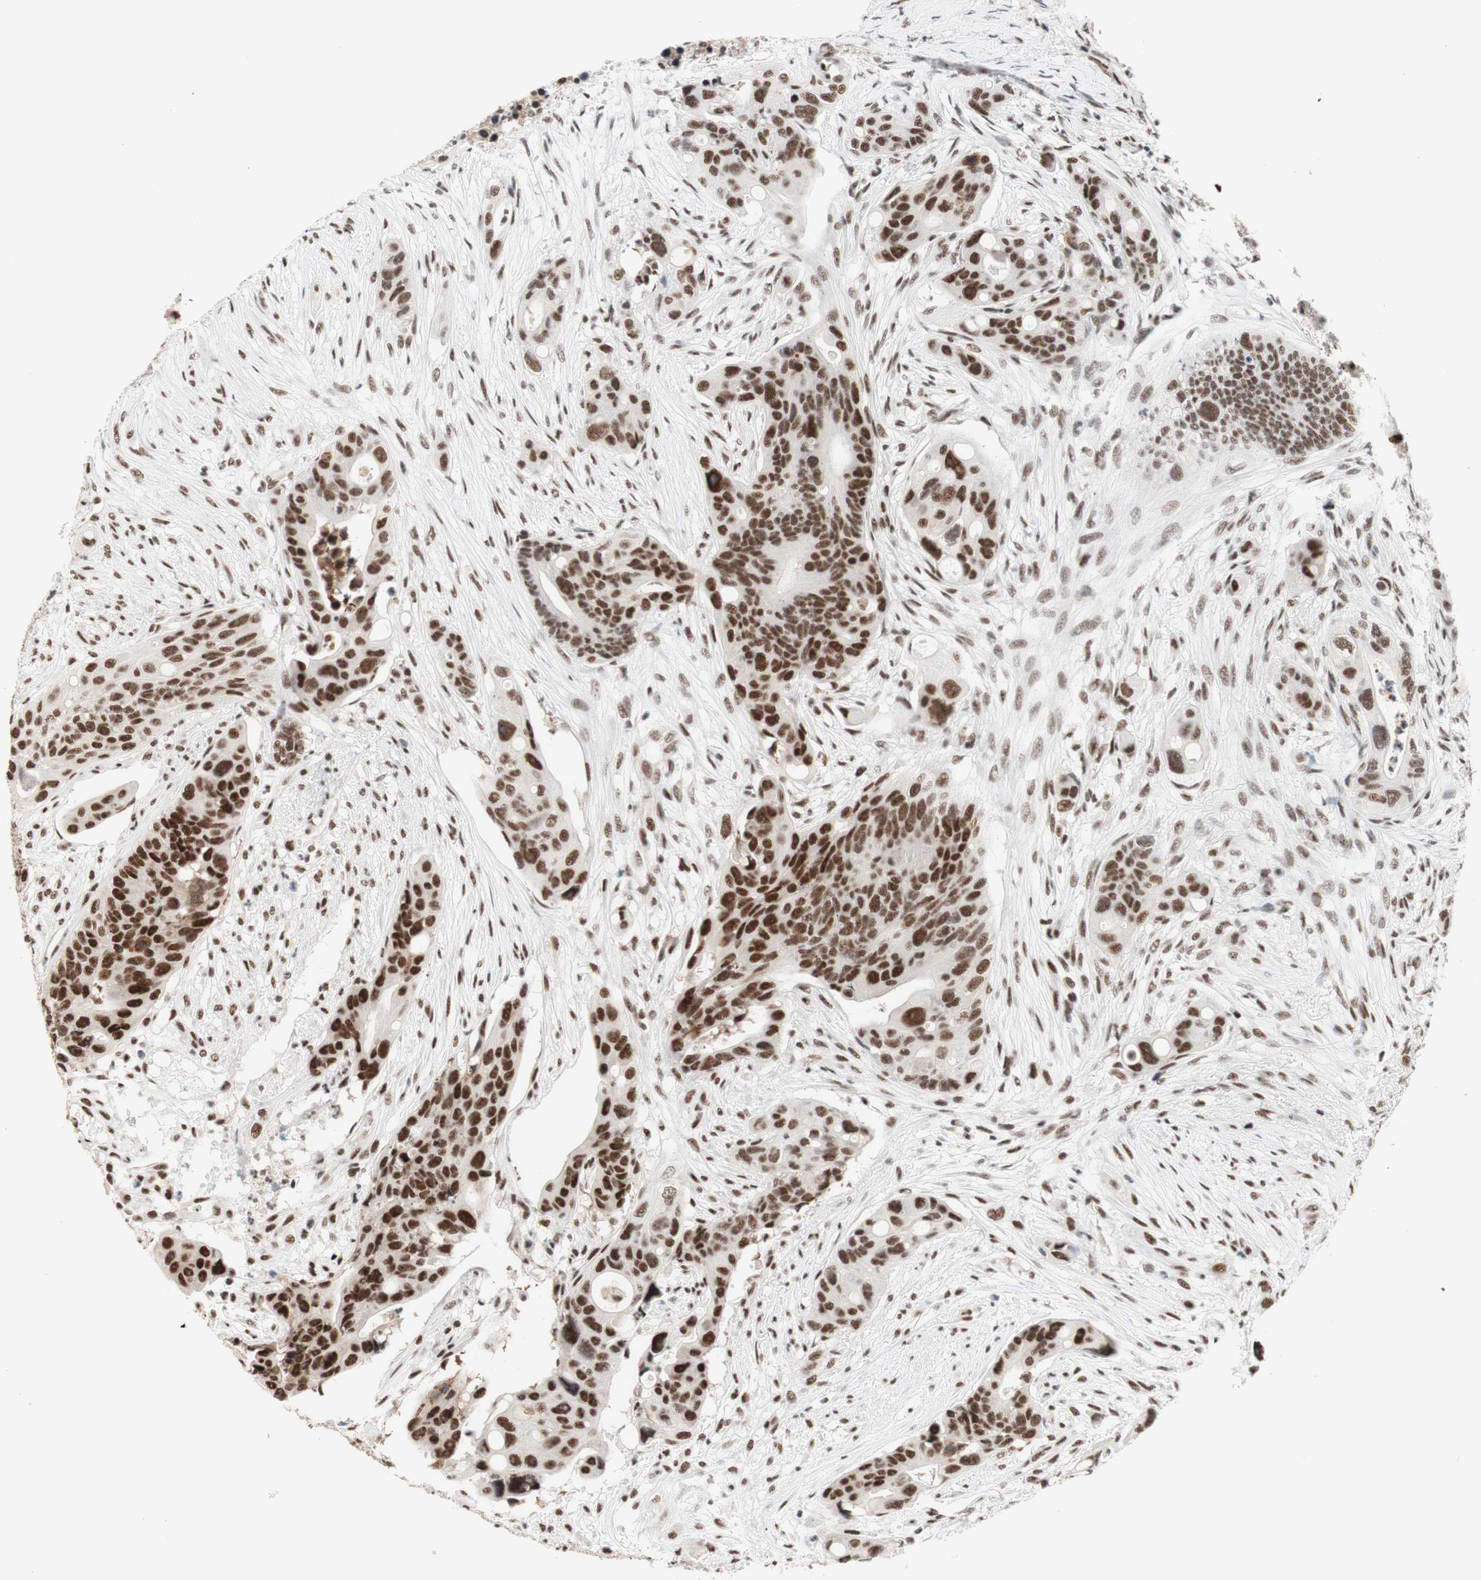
{"staining": {"intensity": "strong", "quantity": ">75%", "location": "nuclear"}, "tissue": "colorectal cancer", "cell_type": "Tumor cells", "image_type": "cancer", "snomed": [{"axis": "morphology", "description": "Adenocarcinoma, NOS"}, {"axis": "topography", "description": "Colon"}], "caption": "Tumor cells exhibit high levels of strong nuclear staining in about >75% of cells in human colorectal cancer.", "gene": "PRPF19", "patient": {"sex": "female", "age": 57}}